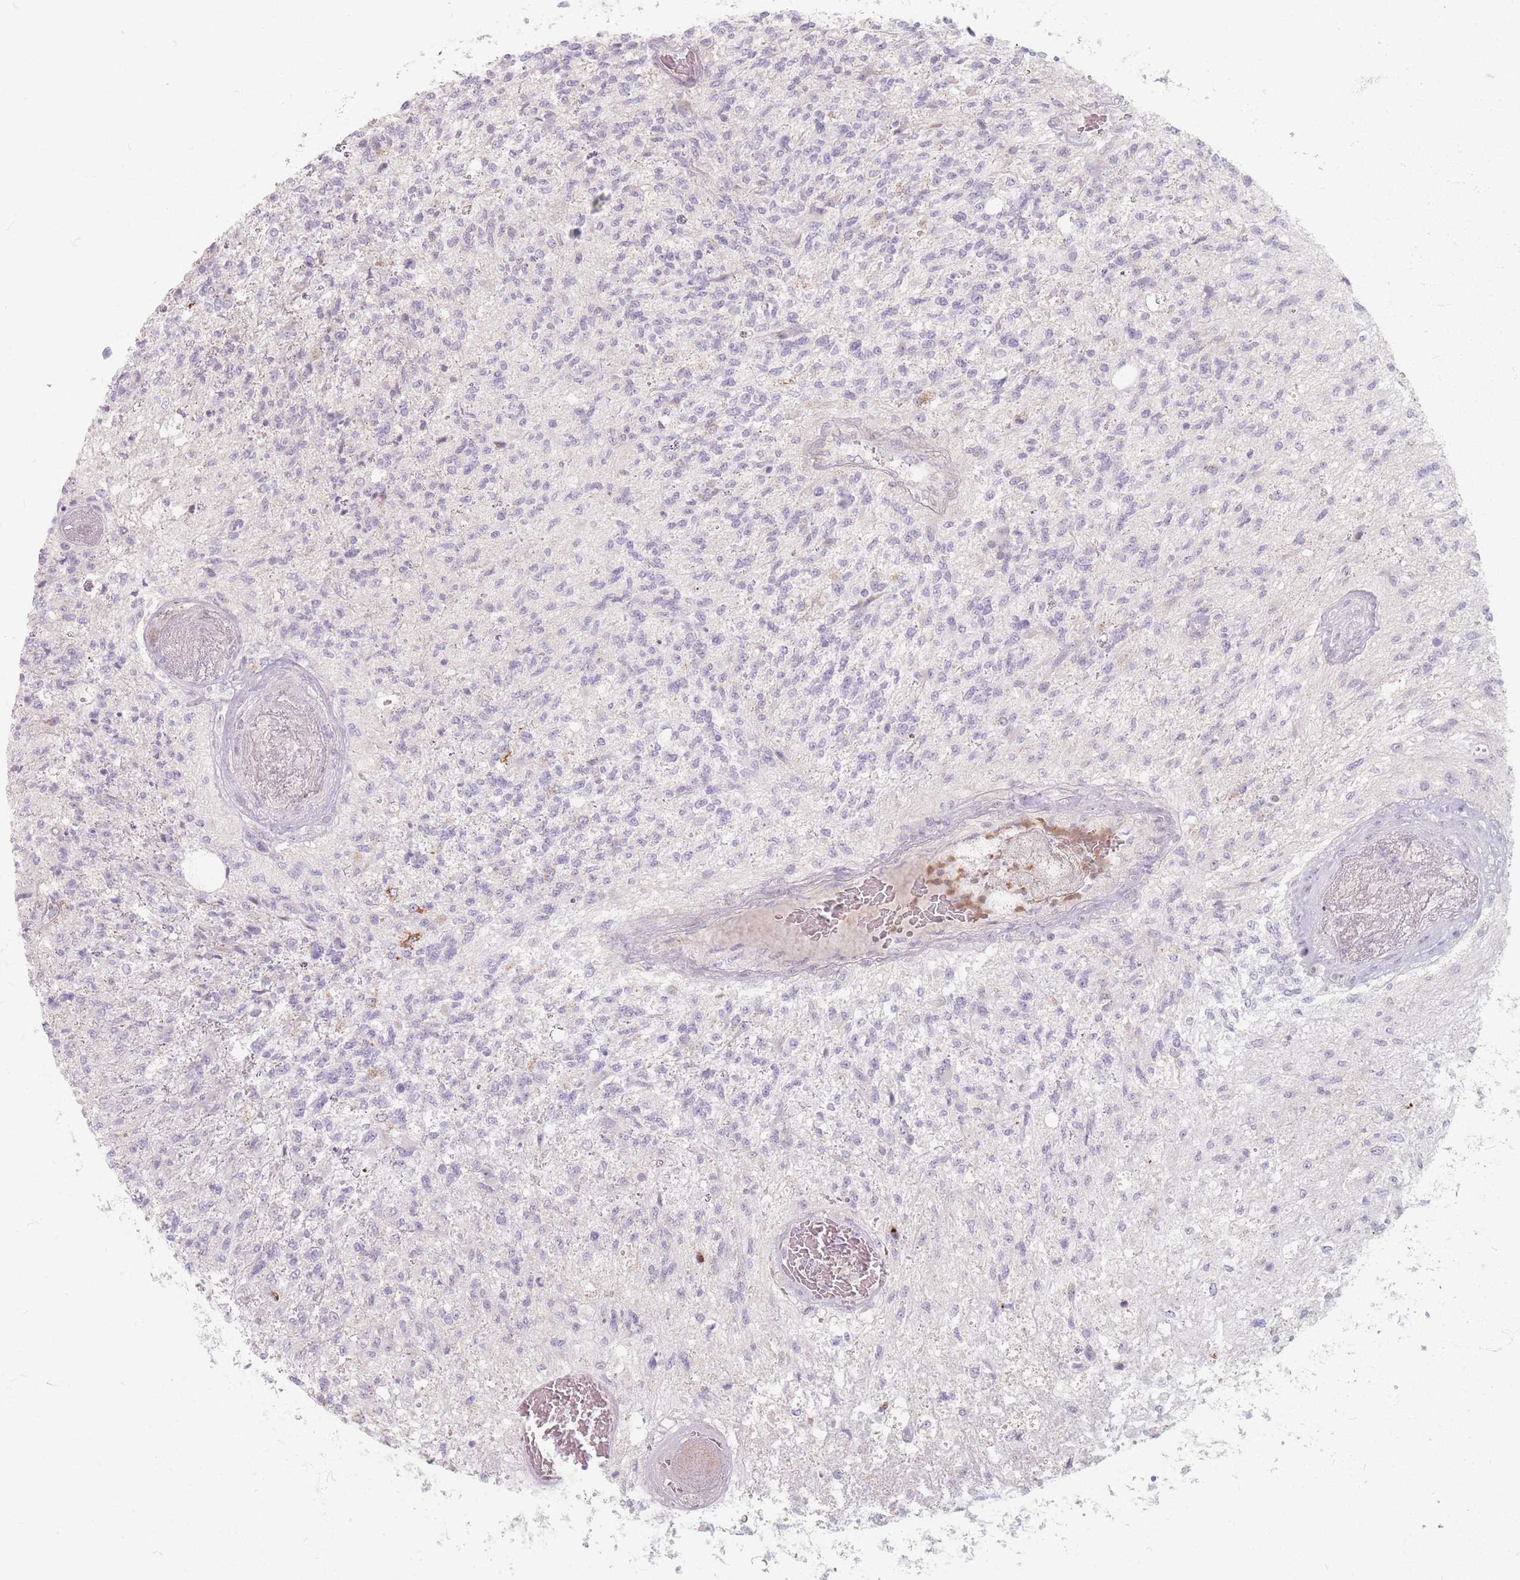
{"staining": {"intensity": "negative", "quantity": "none", "location": "none"}, "tissue": "glioma", "cell_type": "Tumor cells", "image_type": "cancer", "snomed": [{"axis": "morphology", "description": "Glioma, malignant, High grade"}, {"axis": "topography", "description": "Brain"}], "caption": "A high-resolution micrograph shows immunohistochemistry staining of glioma, which shows no significant staining in tumor cells.", "gene": "CHCHD7", "patient": {"sex": "male", "age": 56}}